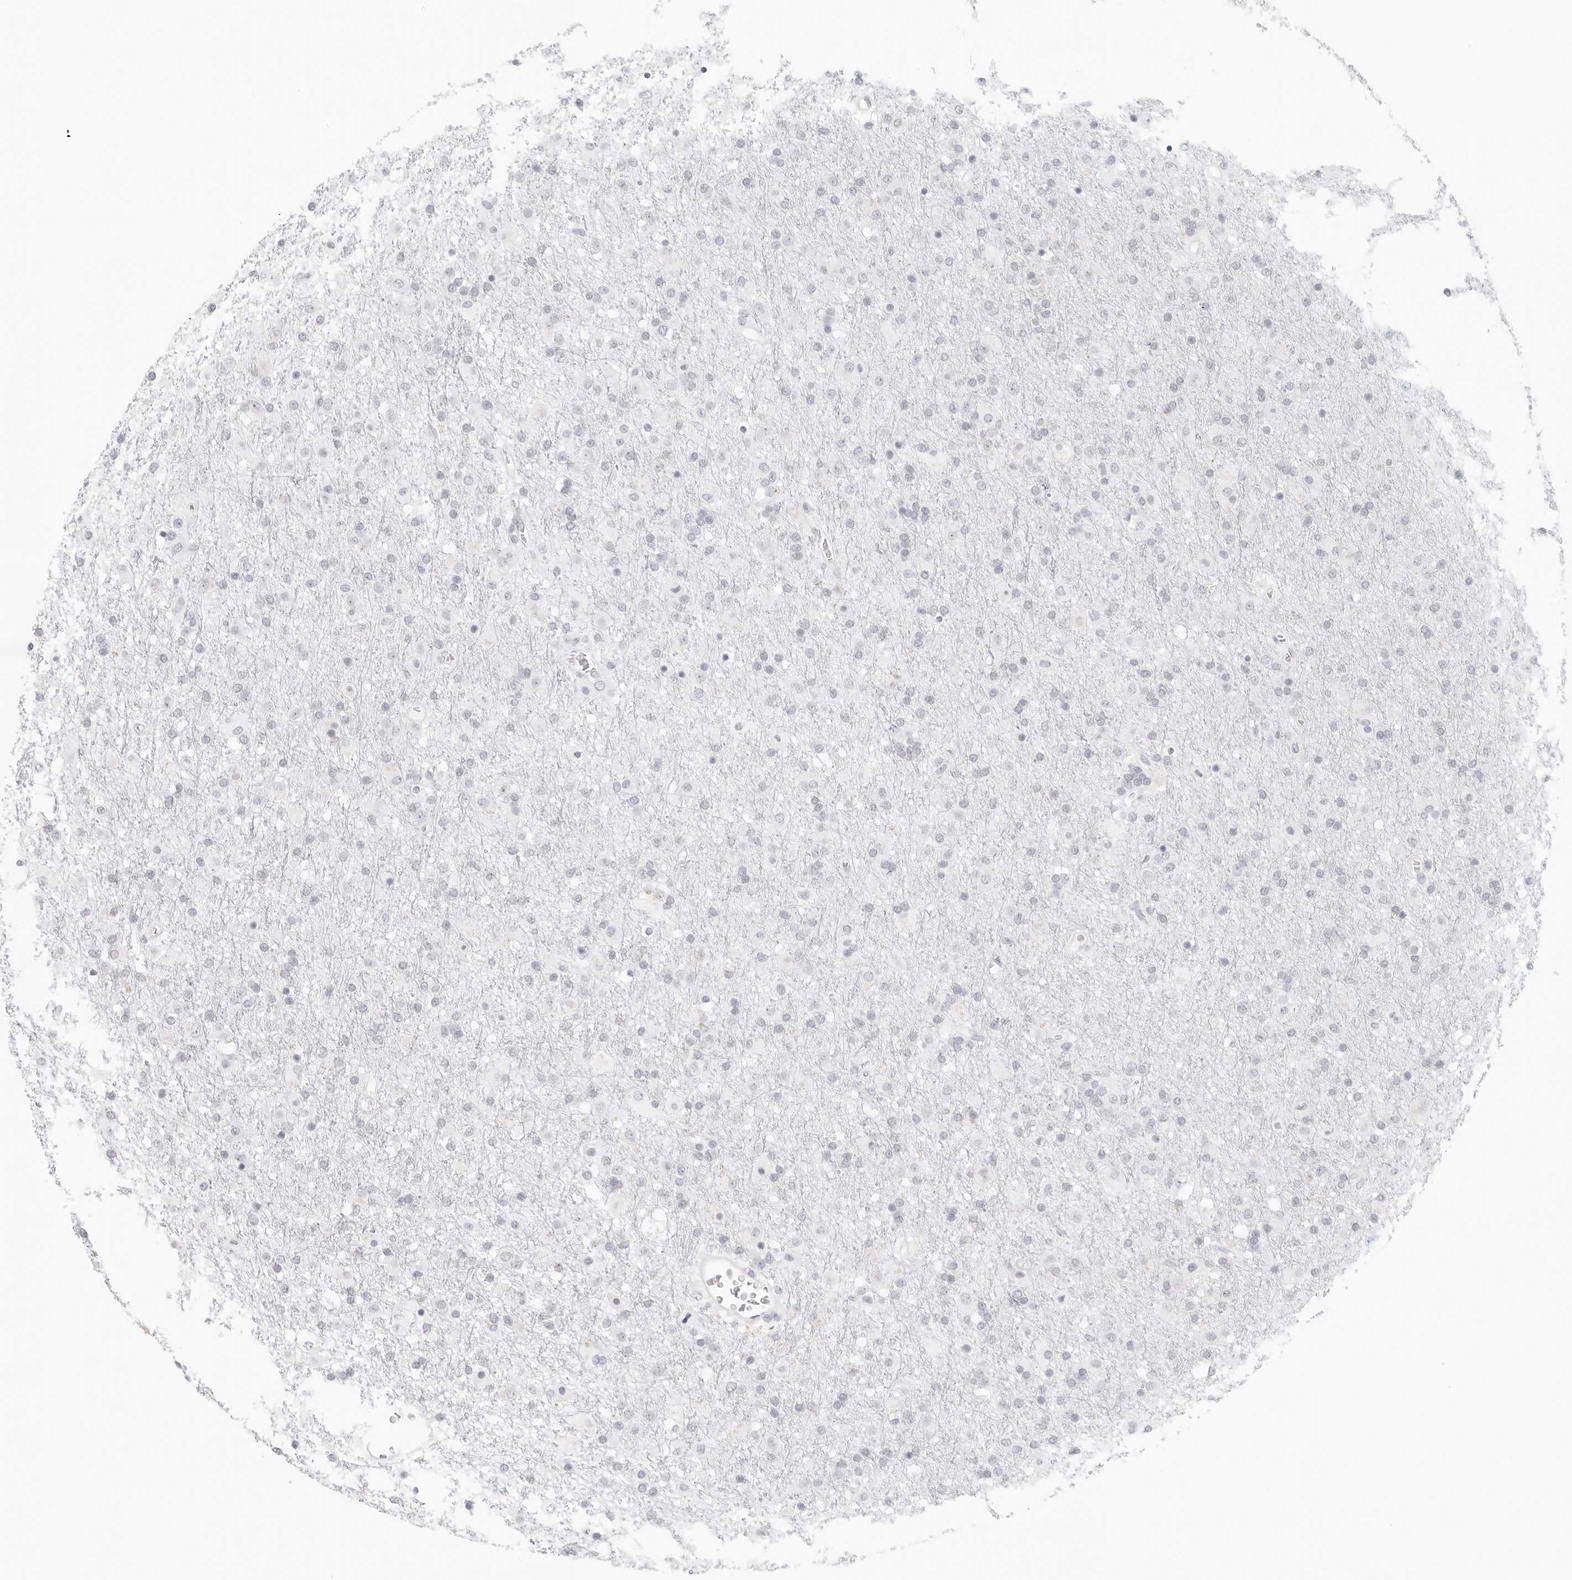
{"staining": {"intensity": "negative", "quantity": "none", "location": "none"}, "tissue": "glioma", "cell_type": "Tumor cells", "image_type": "cancer", "snomed": [{"axis": "morphology", "description": "Glioma, malignant, Low grade"}, {"axis": "topography", "description": "Brain"}], "caption": "An image of malignant glioma (low-grade) stained for a protein shows no brown staining in tumor cells.", "gene": "RPS6KC1", "patient": {"sex": "male", "age": 65}}